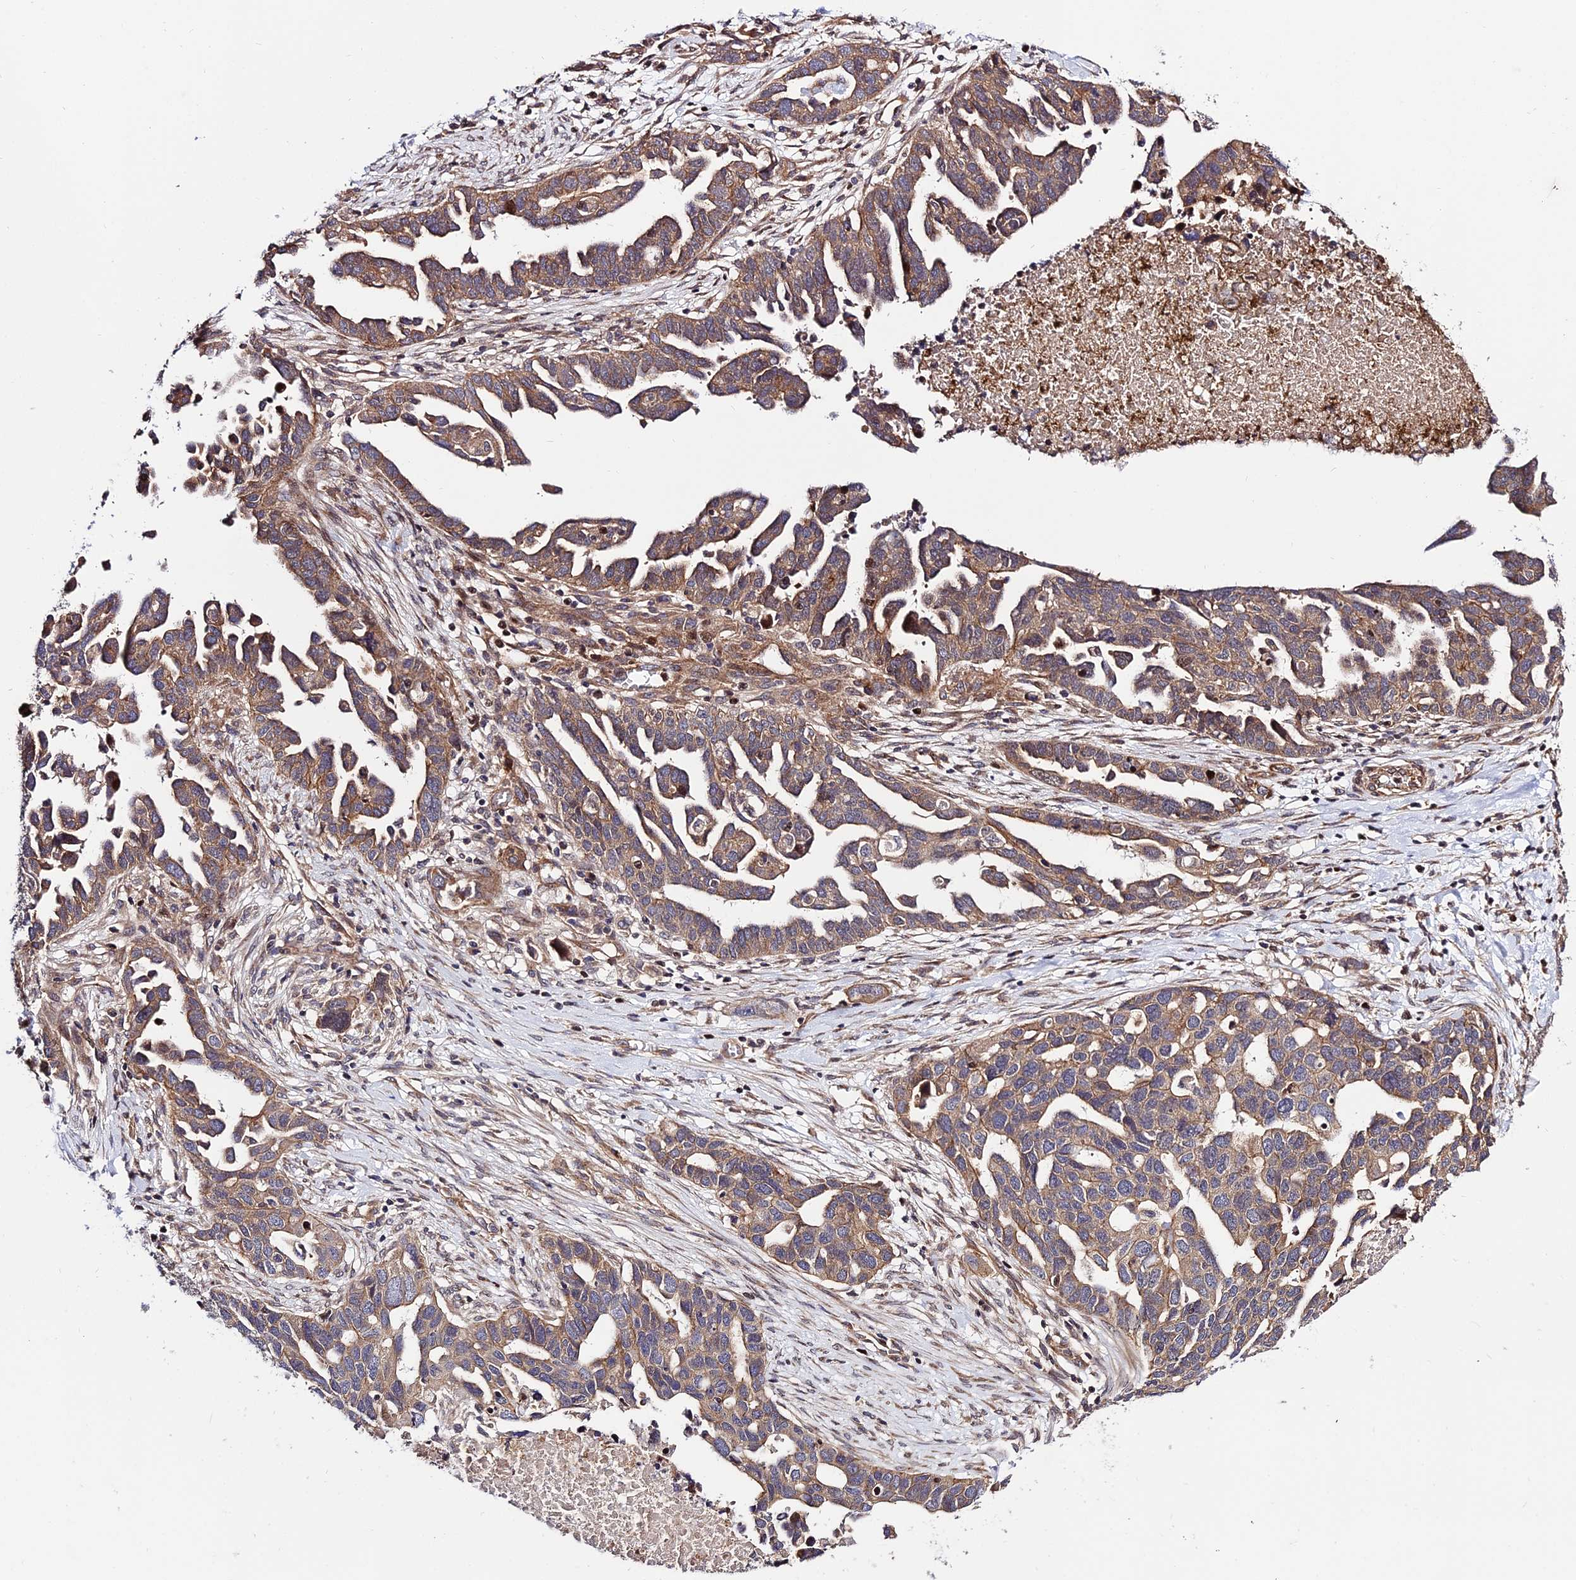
{"staining": {"intensity": "moderate", "quantity": ">75%", "location": "cytoplasmic/membranous"}, "tissue": "ovarian cancer", "cell_type": "Tumor cells", "image_type": "cancer", "snomed": [{"axis": "morphology", "description": "Cystadenocarcinoma, serous, NOS"}, {"axis": "topography", "description": "Ovary"}], "caption": "Immunohistochemistry (IHC) micrograph of neoplastic tissue: human ovarian cancer stained using immunohistochemistry (IHC) demonstrates medium levels of moderate protein expression localized specifically in the cytoplasmic/membranous of tumor cells, appearing as a cytoplasmic/membranous brown color.", "gene": "SMG6", "patient": {"sex": "female", "age": 54}}